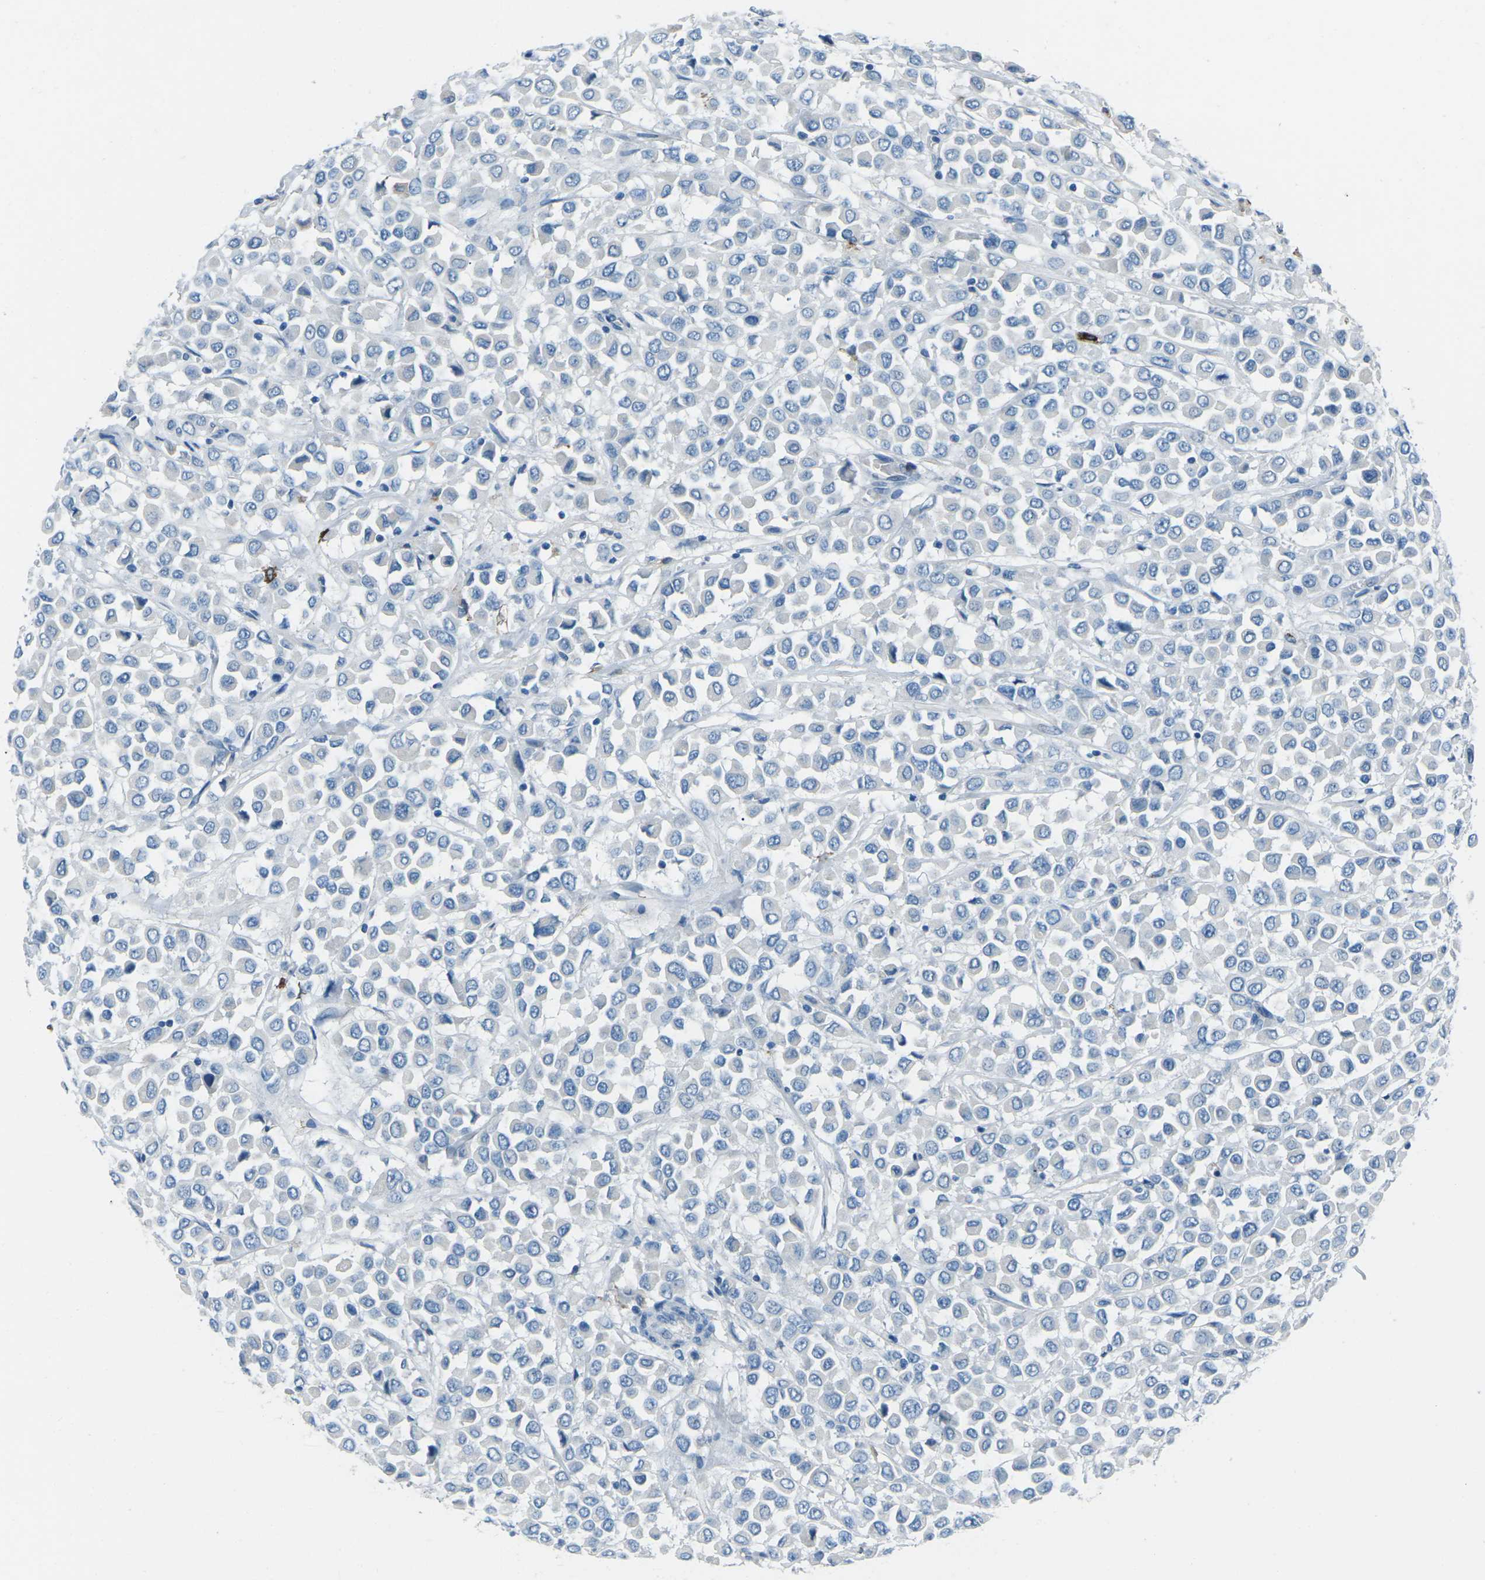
{"staining": {"intensity": "negative", "quantity": "none", "location": "none"}, "tissue": "breast cancer", "cell_type": "Tumor cells", "image_type": "cancer", "snomed": [{"axis": "morphology", "description": "Duct carcinoma"}, {"axis": "topography", "description": "Breast"}], "caption": "This is an IHC micrograph of breast infiltrating ductal carcinoma. There is no expression in tumor cells.", "gene": "FCN1", "patient": {"sex": "female", "age": 61}}